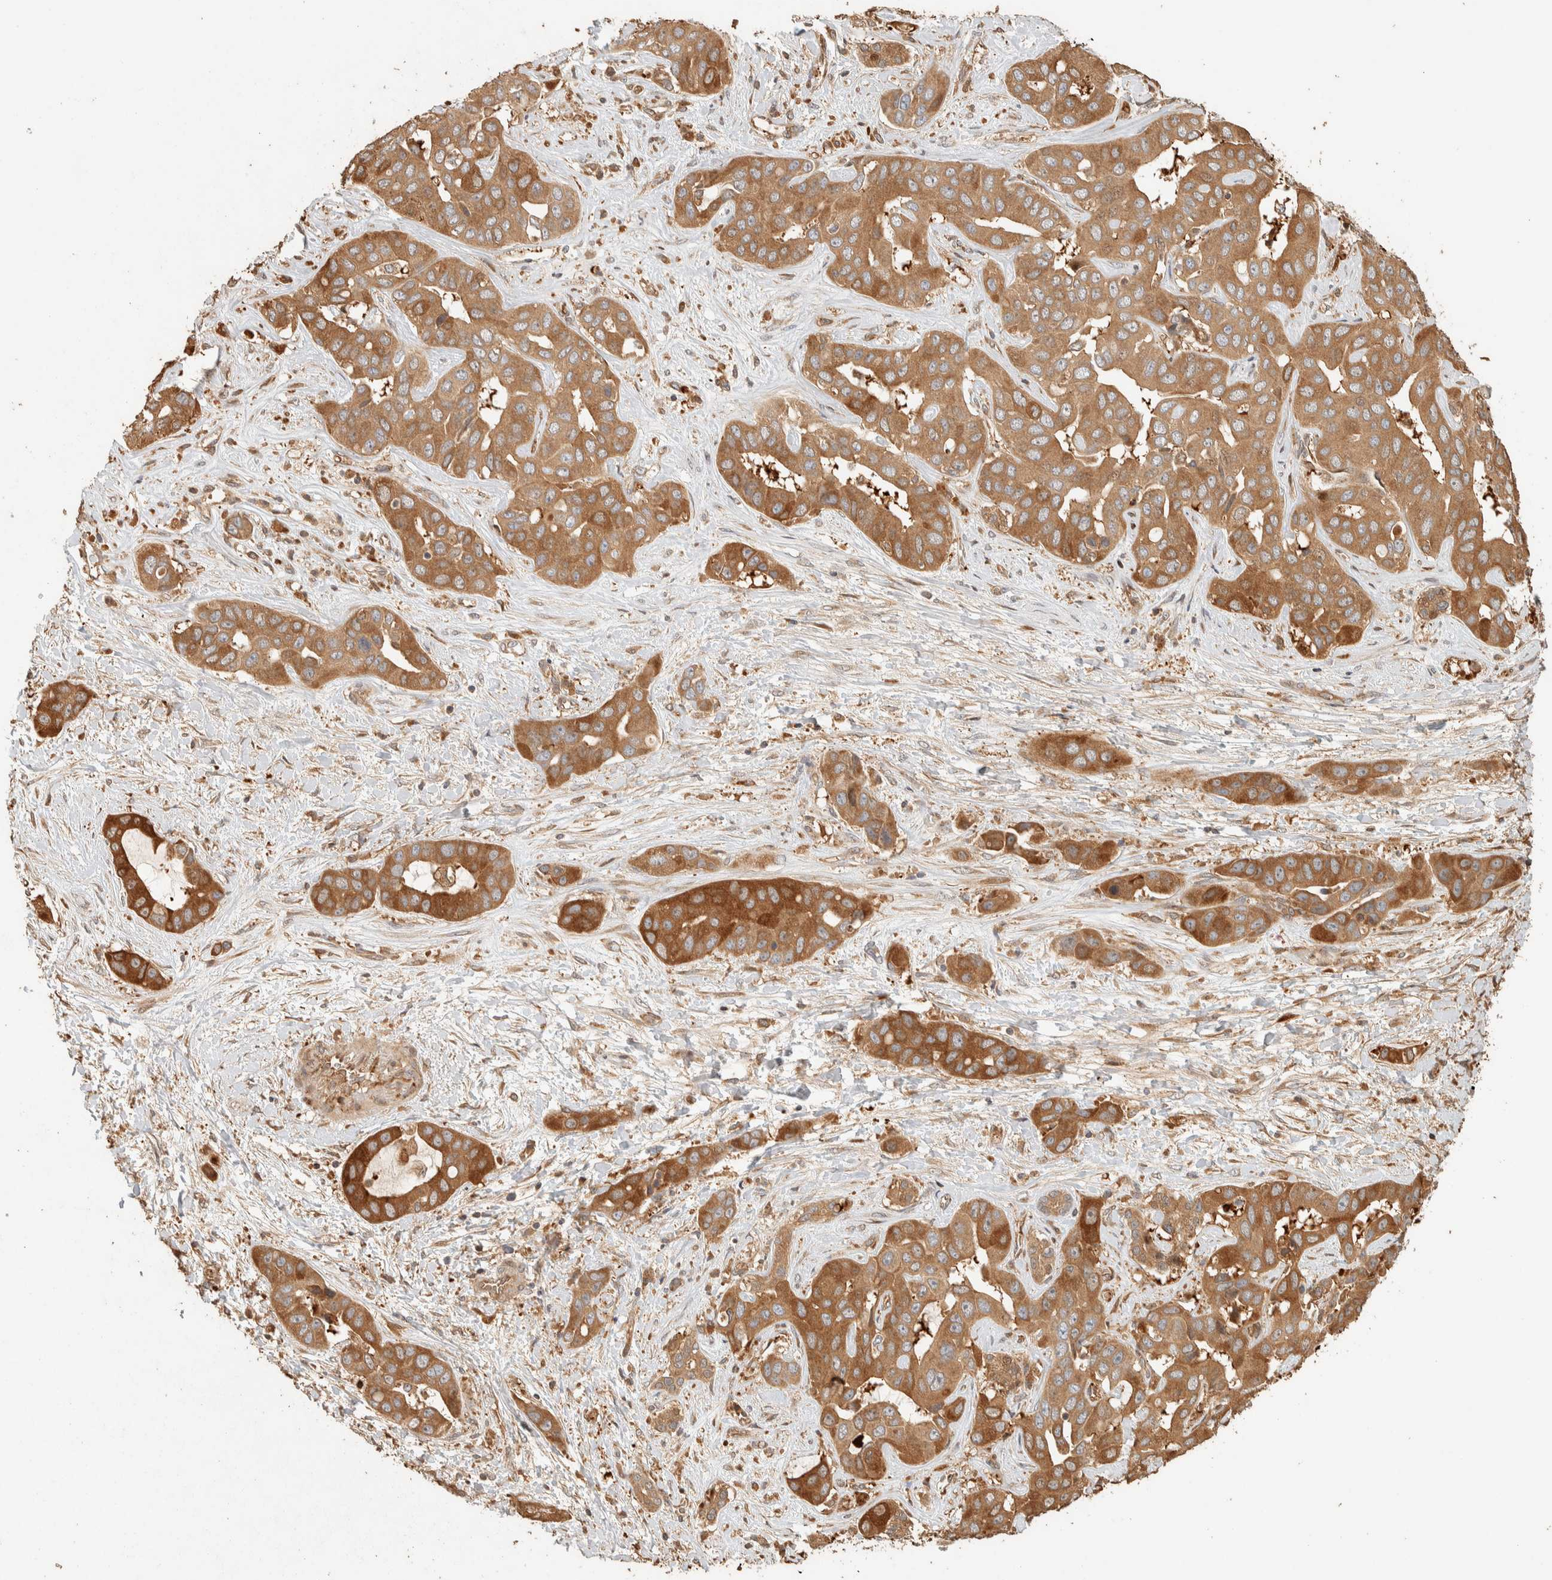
{"staining": {"intensity": "moderate", "quantity": ">75%", "location": "cytoplasmic/membranous"}, "tissue": "liver cancer", "cell_type": "Tumor cells", "image_type": "cancer", "snomed": [{"axis": "morphology", "description": "Cholangiocarcinoma"}, {"axis": "topography", "description": "Liver"}], "caption": "Liver cancer (cholangiocarcinoma) was stained to show a protein in brown. There is medium levels of moderate cytoplasmic/membranous expression in approximately >75% of tumor cells.", "gene": "EXOC7", "patient": {"sex": "female", "age": 52}}